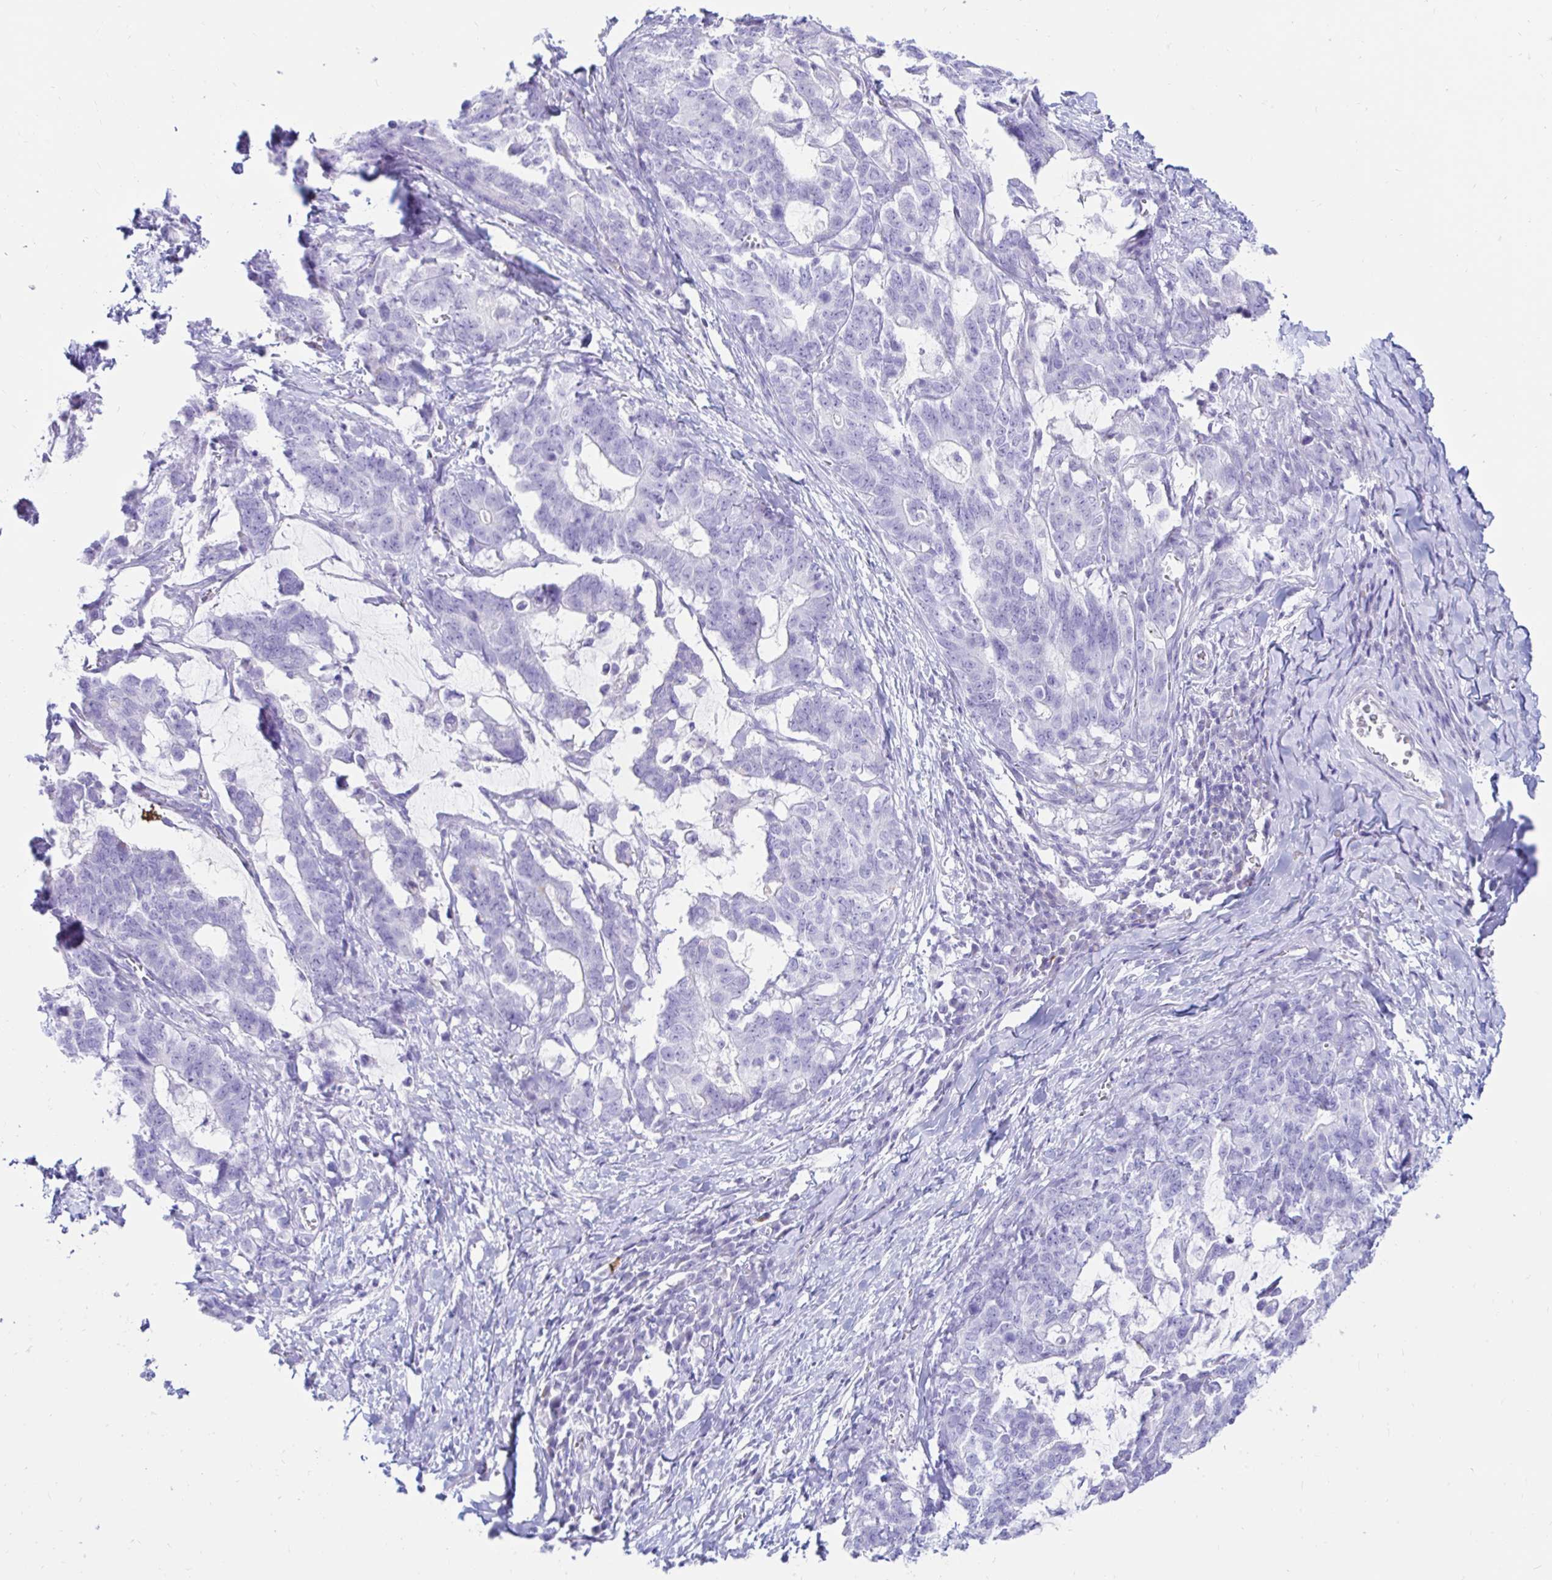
{"staining": {"intensity": "negative", "quantity": "none", "location": "none"}, "tissue": "stomach cancer", "cell_type": "Tumor cells", "image_type": "cancer", "snomed": [{"axis": "morphology", "description": "Normal tissue, NOS"}, {"axis": "morphology", "description": "Adenocarcinoma, NOS"}, {"axis": "topography", "description": "Stomach"}], "caption": "Immunohistochemistry photomicrograph of stomach cancer (adenocarcinoma) stained for a protein (brown), which exhibits no positivity in tumor cells.", "gene": "BEST1", "patient": {"sex": "female", "age": 64}}